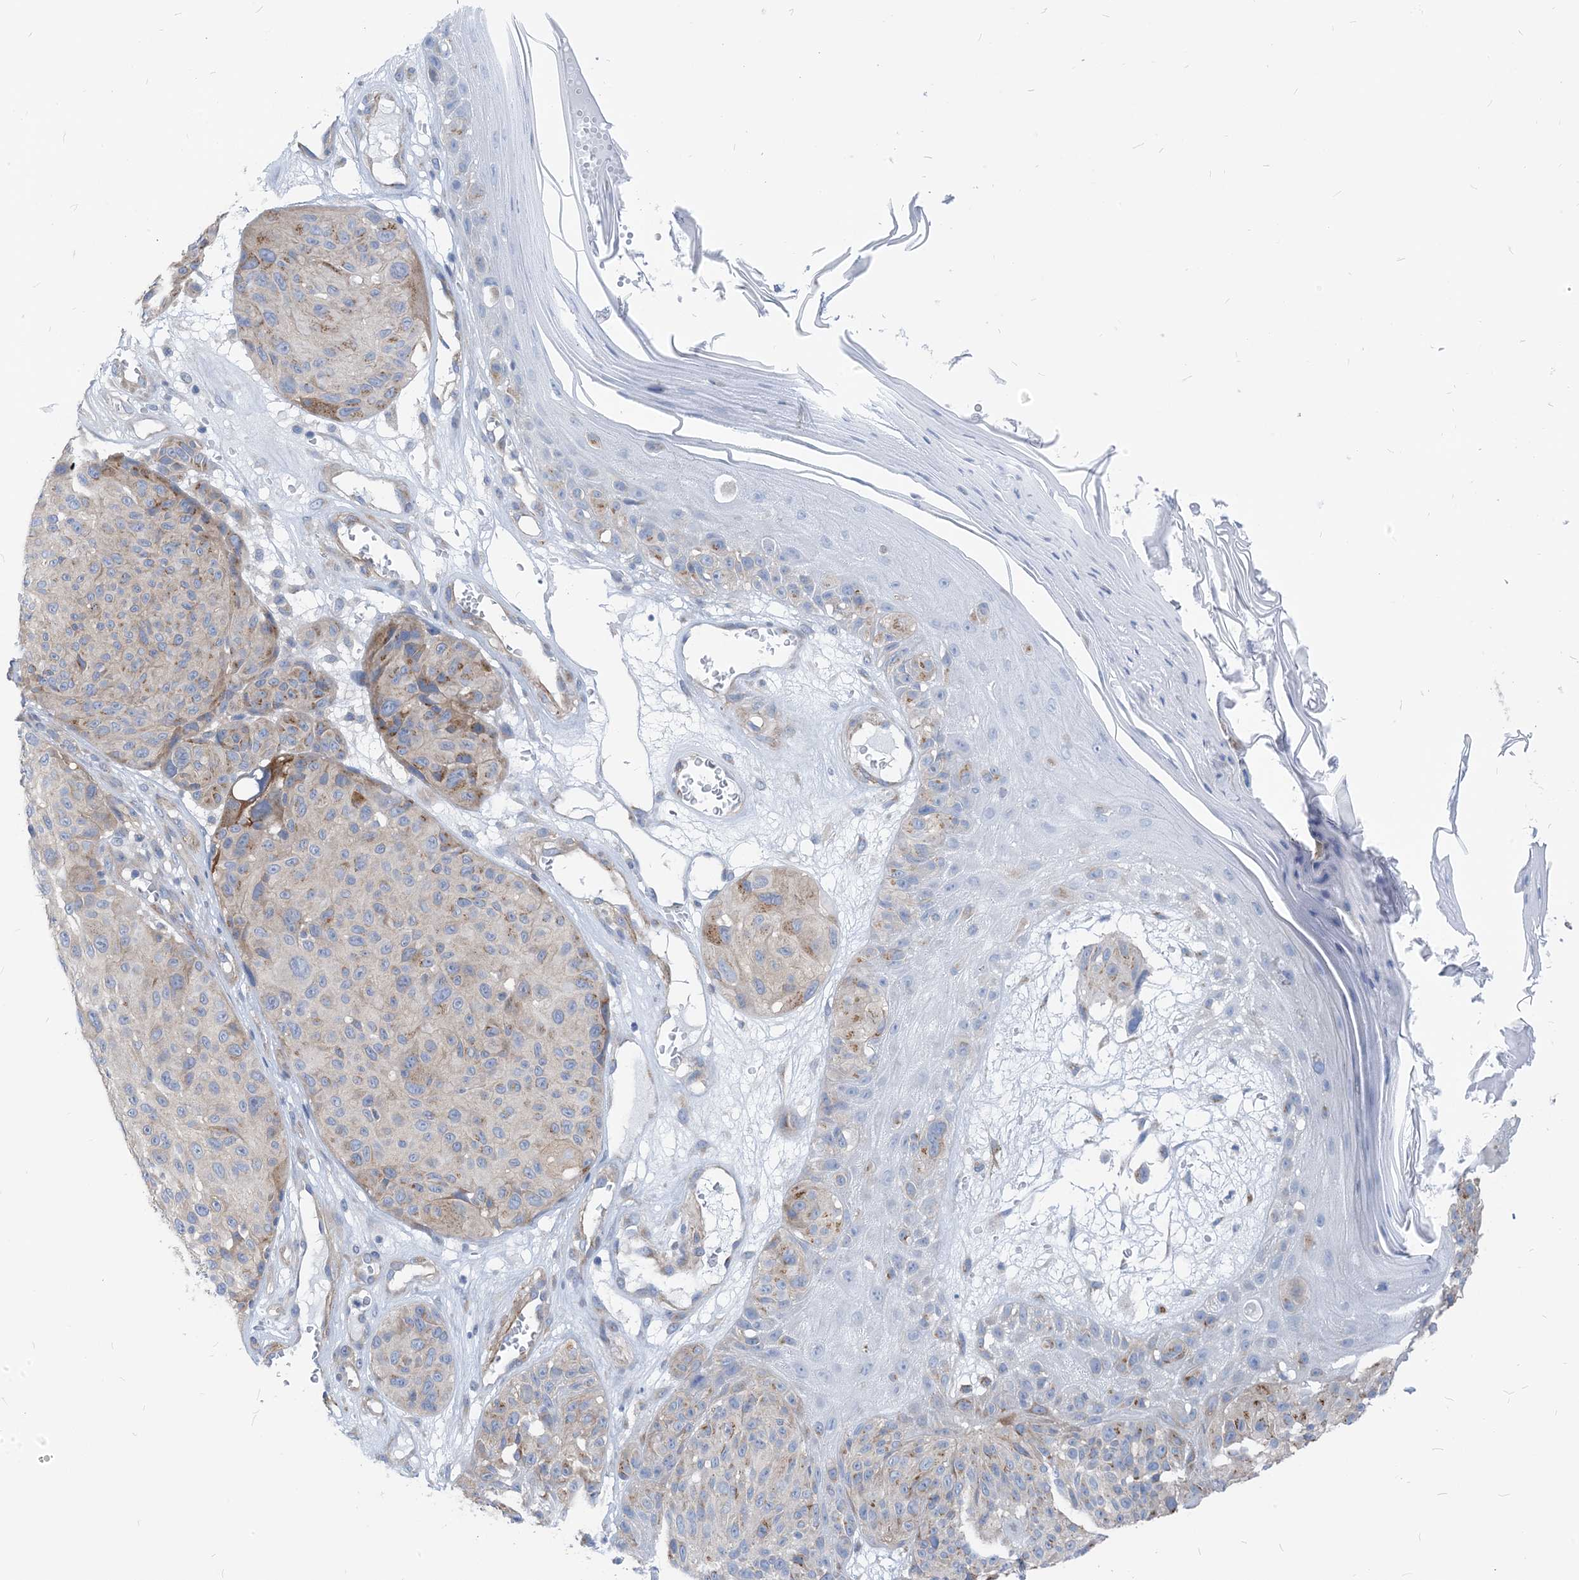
{"staining": {"intensity": "moderate", "quantity": "<25%", "location": "cytoplasmic/membranous"}, "tissue": "melanoma", "cell_type": "Tumor cells", "image_type": "cancer", "snomed": [{"axis": "morphology", "description": "Malignant melanoma, NOS"}, {"axis": "topography", "description": "Skin"}], "caption": "A brown stain highlights moderate cytoplasmic/membranous staining of a protein in human melanoma tumor cells.", "gene": "PLEKHA3", "patient": {"sex": "male", "age": 83}}